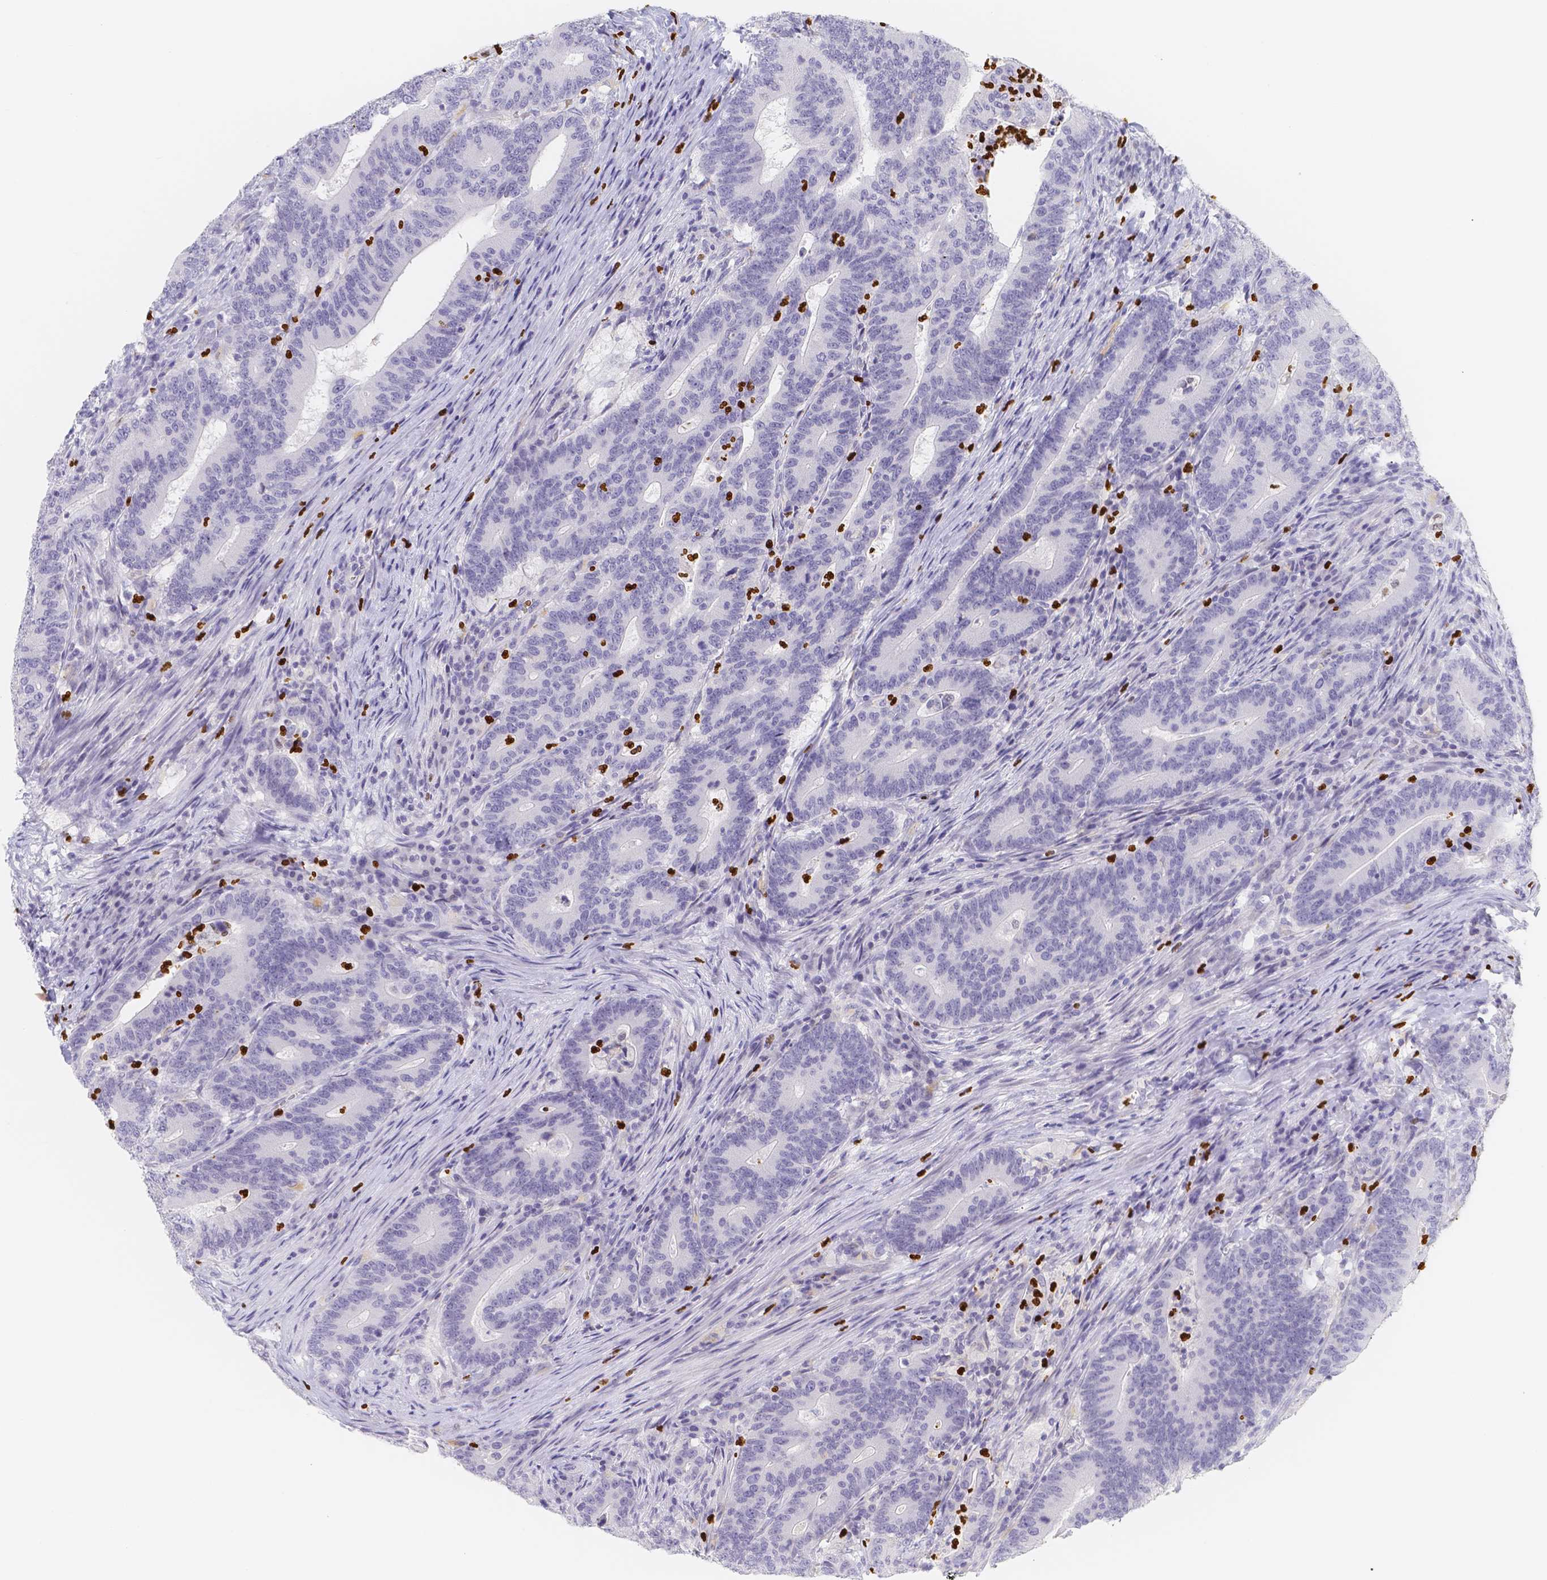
{"staining": {"intensity": "negative", "quantity": "none", "location": "none"}, "tissue": "colorectal cancer", "cell_type": "Tumor cells", "image_type": "cancer", "snomed": [{"axis": "morphology", "description": "Normal tissue, NOS"}, {"axis": "morphology", "description": "Adenocarcinoma, NOS"}, {"axis": "topography", "description": "Colon"}], "caption": "Human adenocarcinoma (colorectal) stained for a protein using immunohistochemistry (IHC) displays no expression in tumor cells.", "gene": "PADI4", "patient": {"sex": "female", "age": 66}}